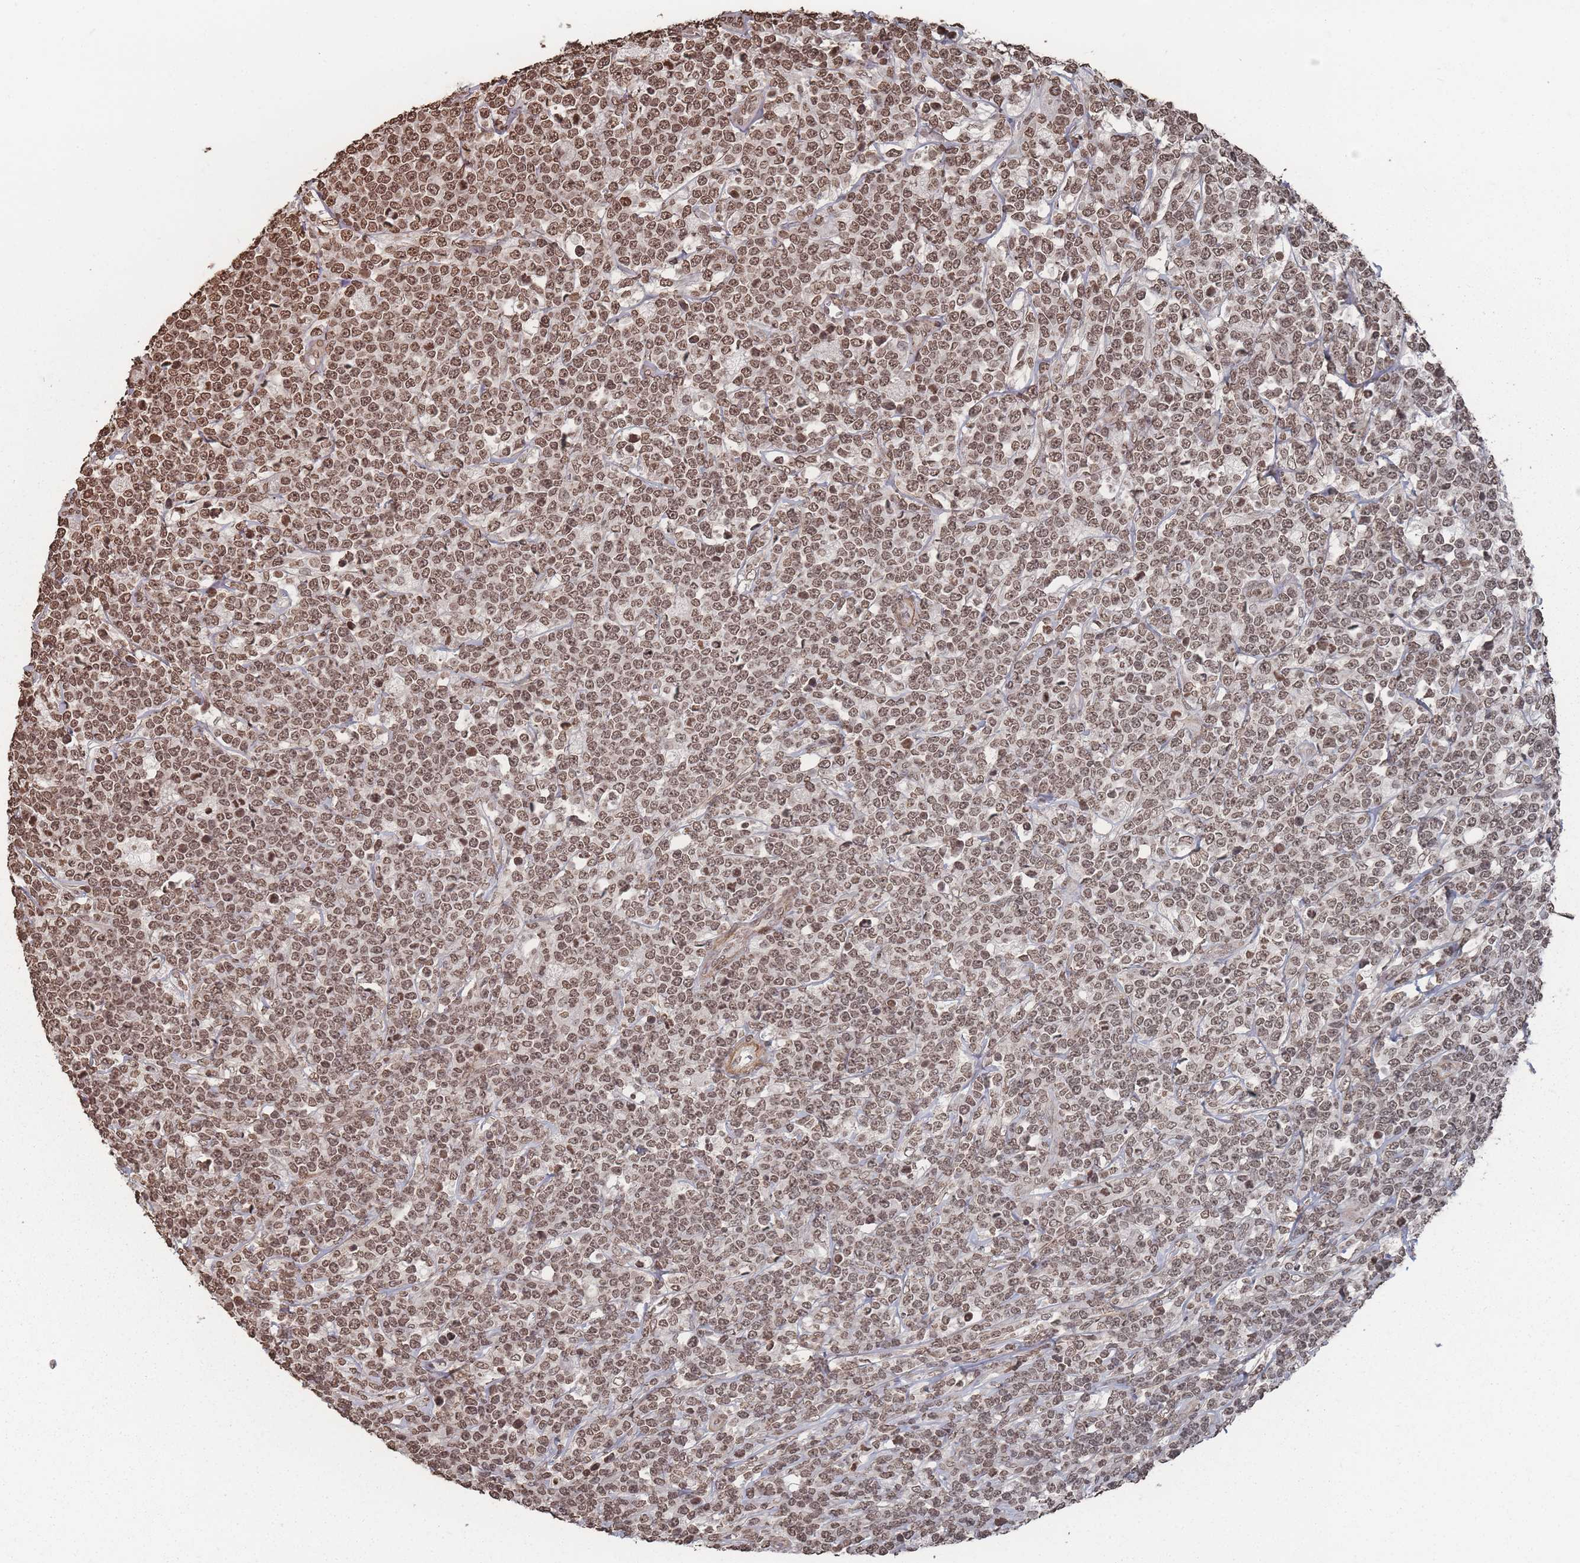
{"staining": {"intensity": "moderate", "quantity": ">75%", "location": "nuclear"}, "tissue": "lymphoma", "cell_type": "Tumor cells", "image_type": "cancer", "snomed": [{"axis": "morphology", "description": "Malignant lymphoma, non-Hodgkin's type, High grade"}, {"axis": "topography", "description": "Small intestine"}], "caption": "High-grade malignant lymphoma, non-Hodgkin's type stained with a protein marker displays moderate staining in tumor cells.", "gene": "PLEKHG5", "patient": {"sex": "male", "age": 8}}